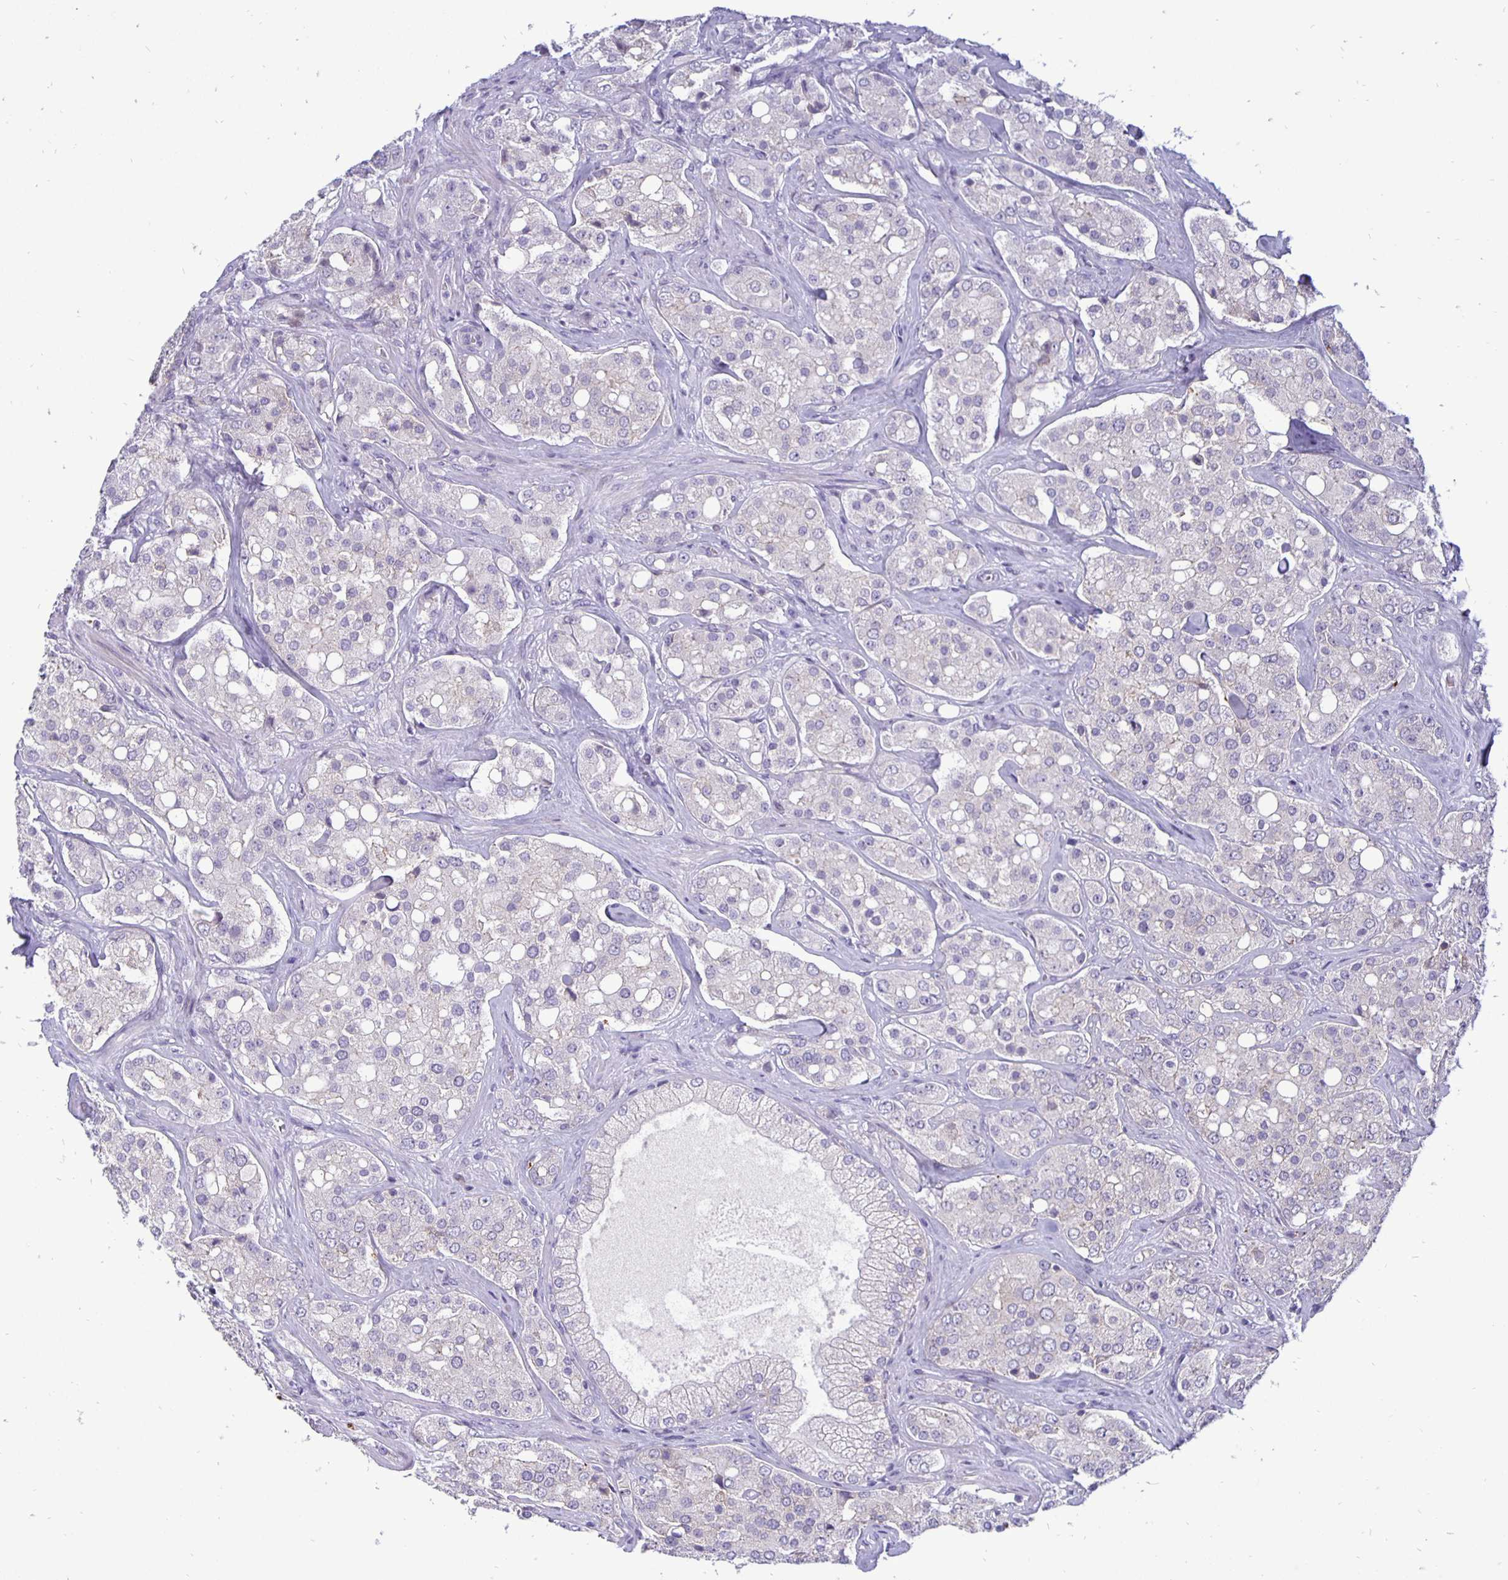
{"staining": {"intensity": "negative", "quantity": "none", "location": "none"}, "tissue": "prostate cancer", "cell_type": "Tumor cells", "image_type": "cancer", "snomed": [{"axis": "morphology", "description": "Adenocarcinoma, High grade"}, {"axis": "topography", "description": "Prostate"}], "caption": "Immunohistochemical staining of human prostate cancer reveals no significant expression in tumor cells.", "gene": "ERBB2", "patient": {"sex": "male", "age": 67}}